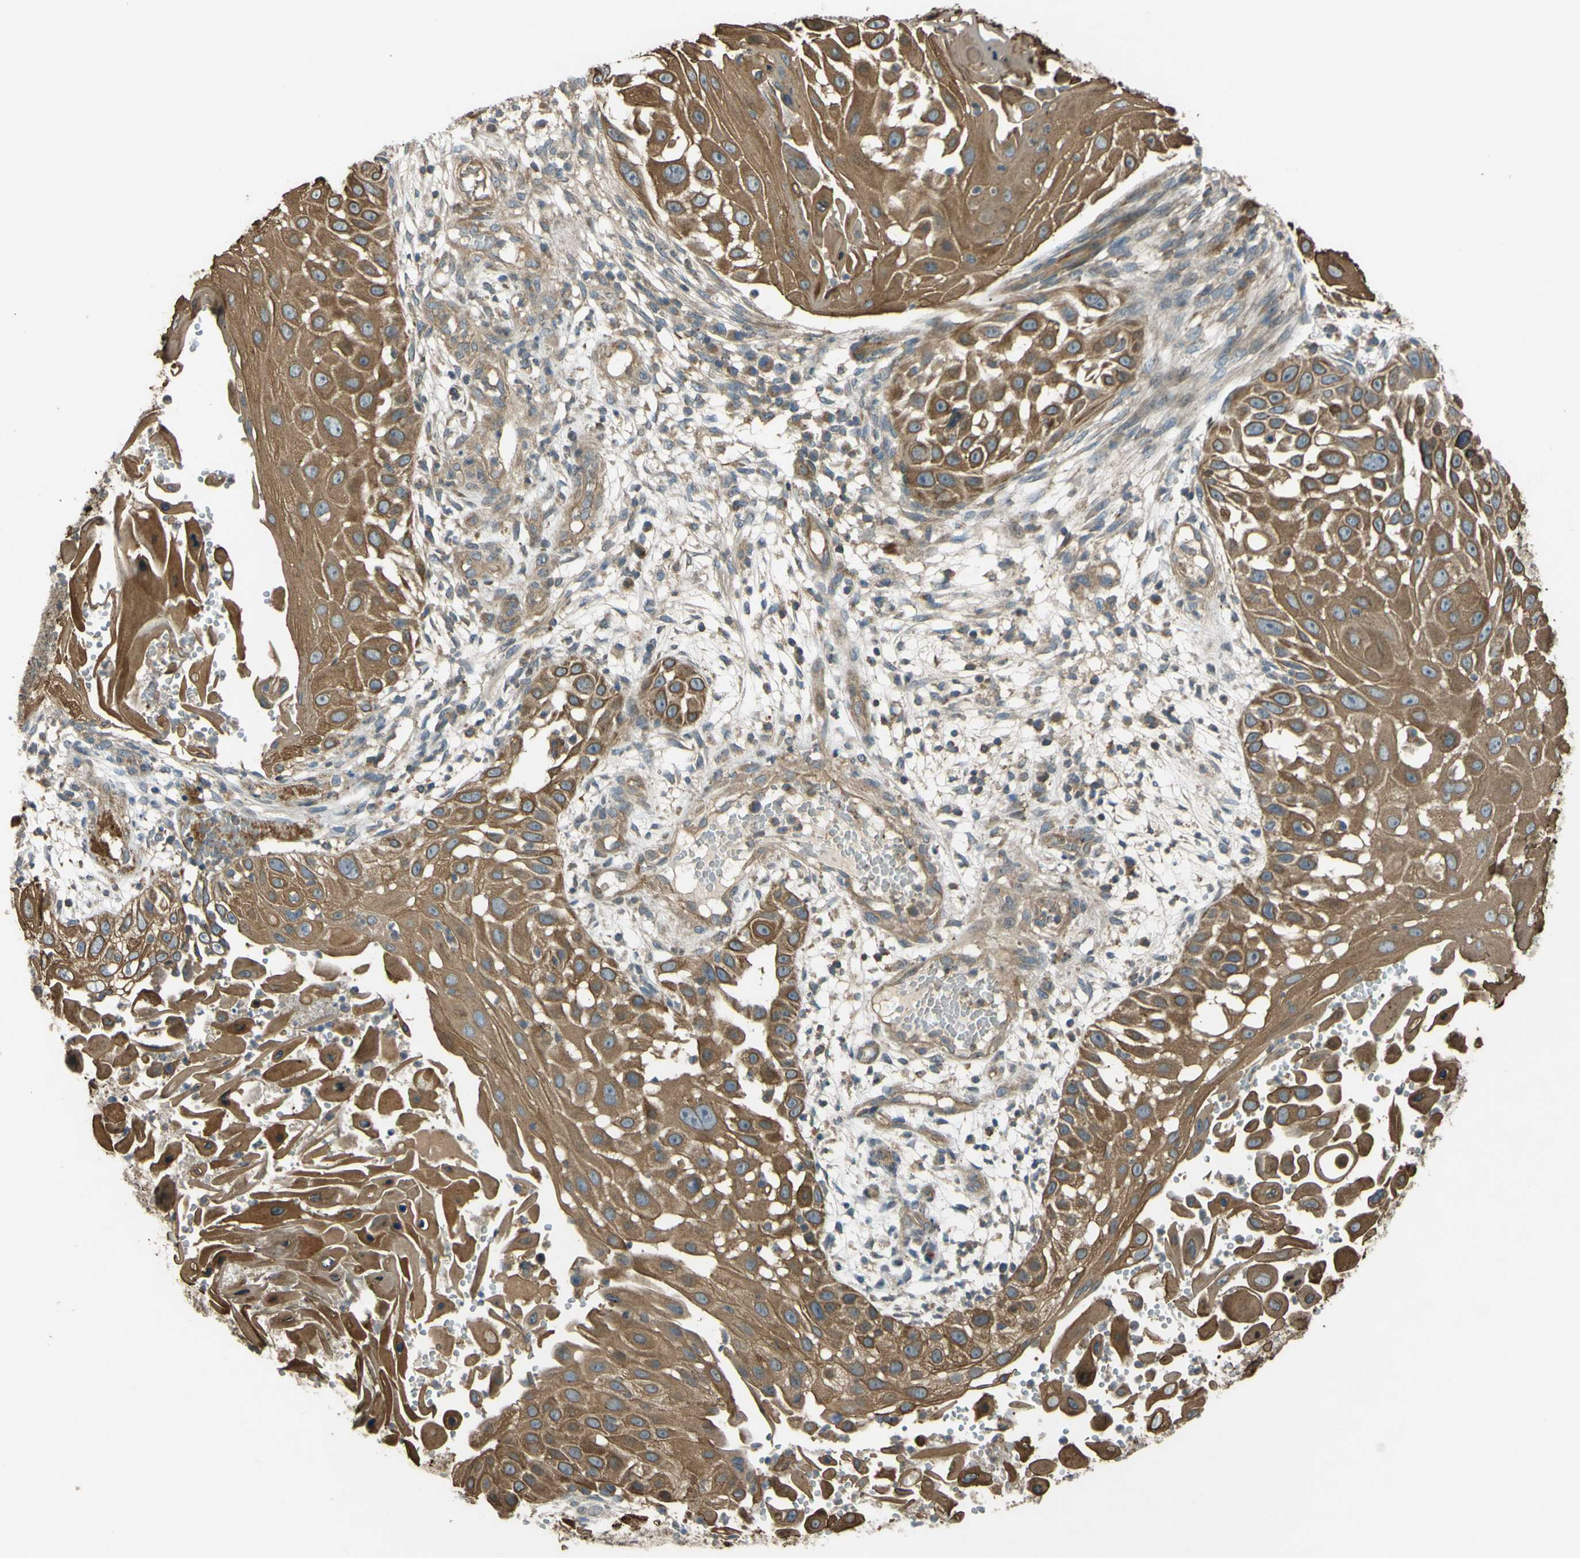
{"staining": {"intensity": "moderate", "quantity": ">75%", "location": "cytoplasmic/membranous"}, "tissue": "skin cancer", "cell_type": "Tumor cells", "image_type": "cancer", "snomed": [{"axis": "morphology", "description": "Squamous cell carcinoma, NOS"}, {"axis": "topography", "description": "Skin"}], "caption": "A brown stain labels moderate cytoplasmic/membranous expression of a protein in human skin cancer tumor cells. (IHC, brightfield microscopy, high magnification).", "gene": "FLII", "patient": {"sex": "female", "age": 44}}